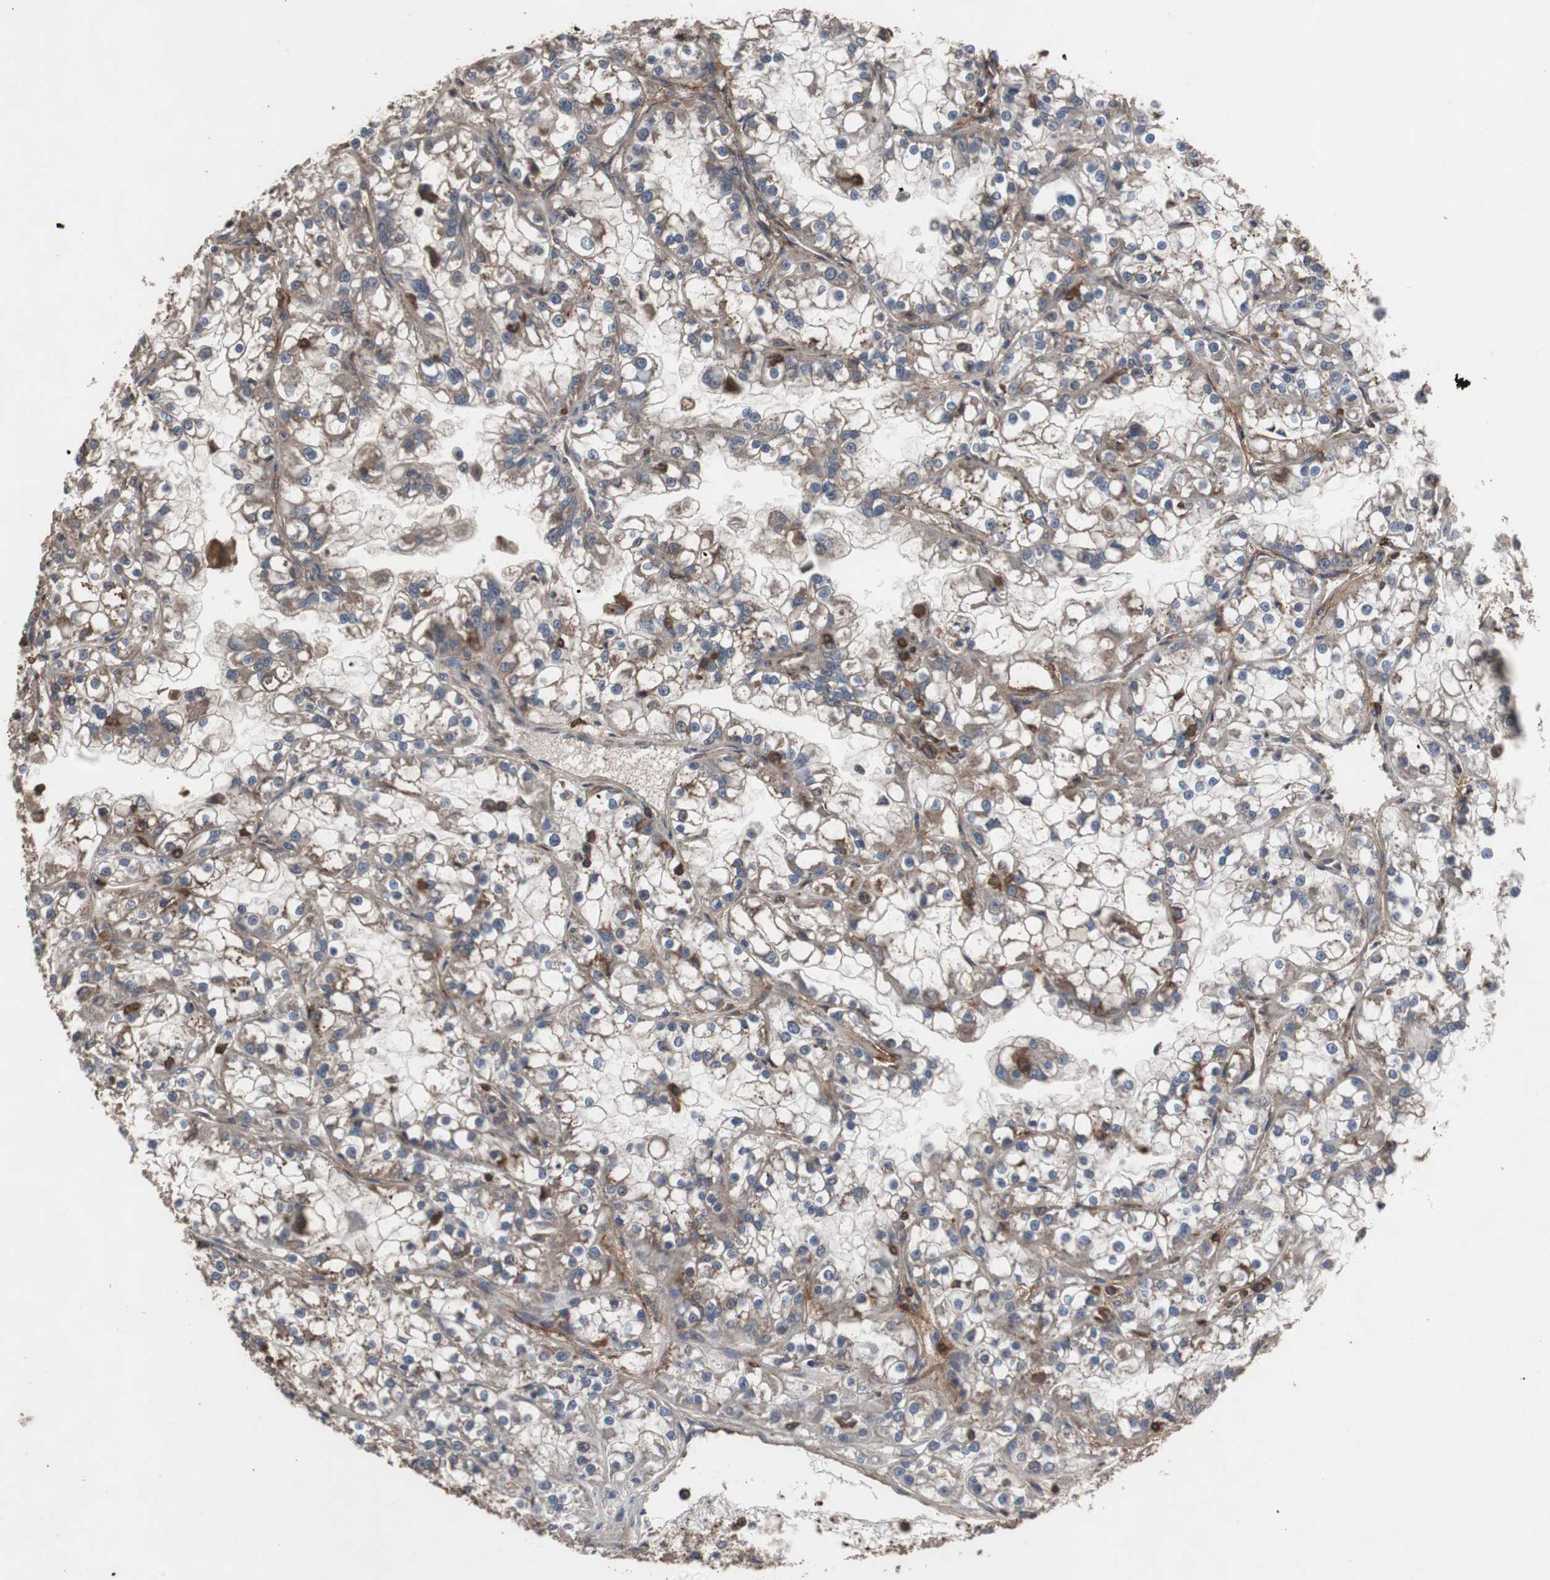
{"staining": {"intensity": "weak", "quantity": "25%-75%", "location": "cytoplasmic/membranous"}, "tissue": "renal cancer", "cell_type": "Tumor cells", "image_type": "cancer", "snomed": [{"axis": "morphology", "description": "Adenocarcinoma, NOS"}, {"axis": "topography", "description": "Kidney"}], "caption": "DAB (3,3'-diaminobenzidine) immunohistochemical staining of human renal cancer (adenocarcinoma) displays weak cytoplasmic/membranous protein positivity in about 25%-75% of tumor cells.", "gene": "COL6A2", "patient": {"sex": "female", "age": 52}}